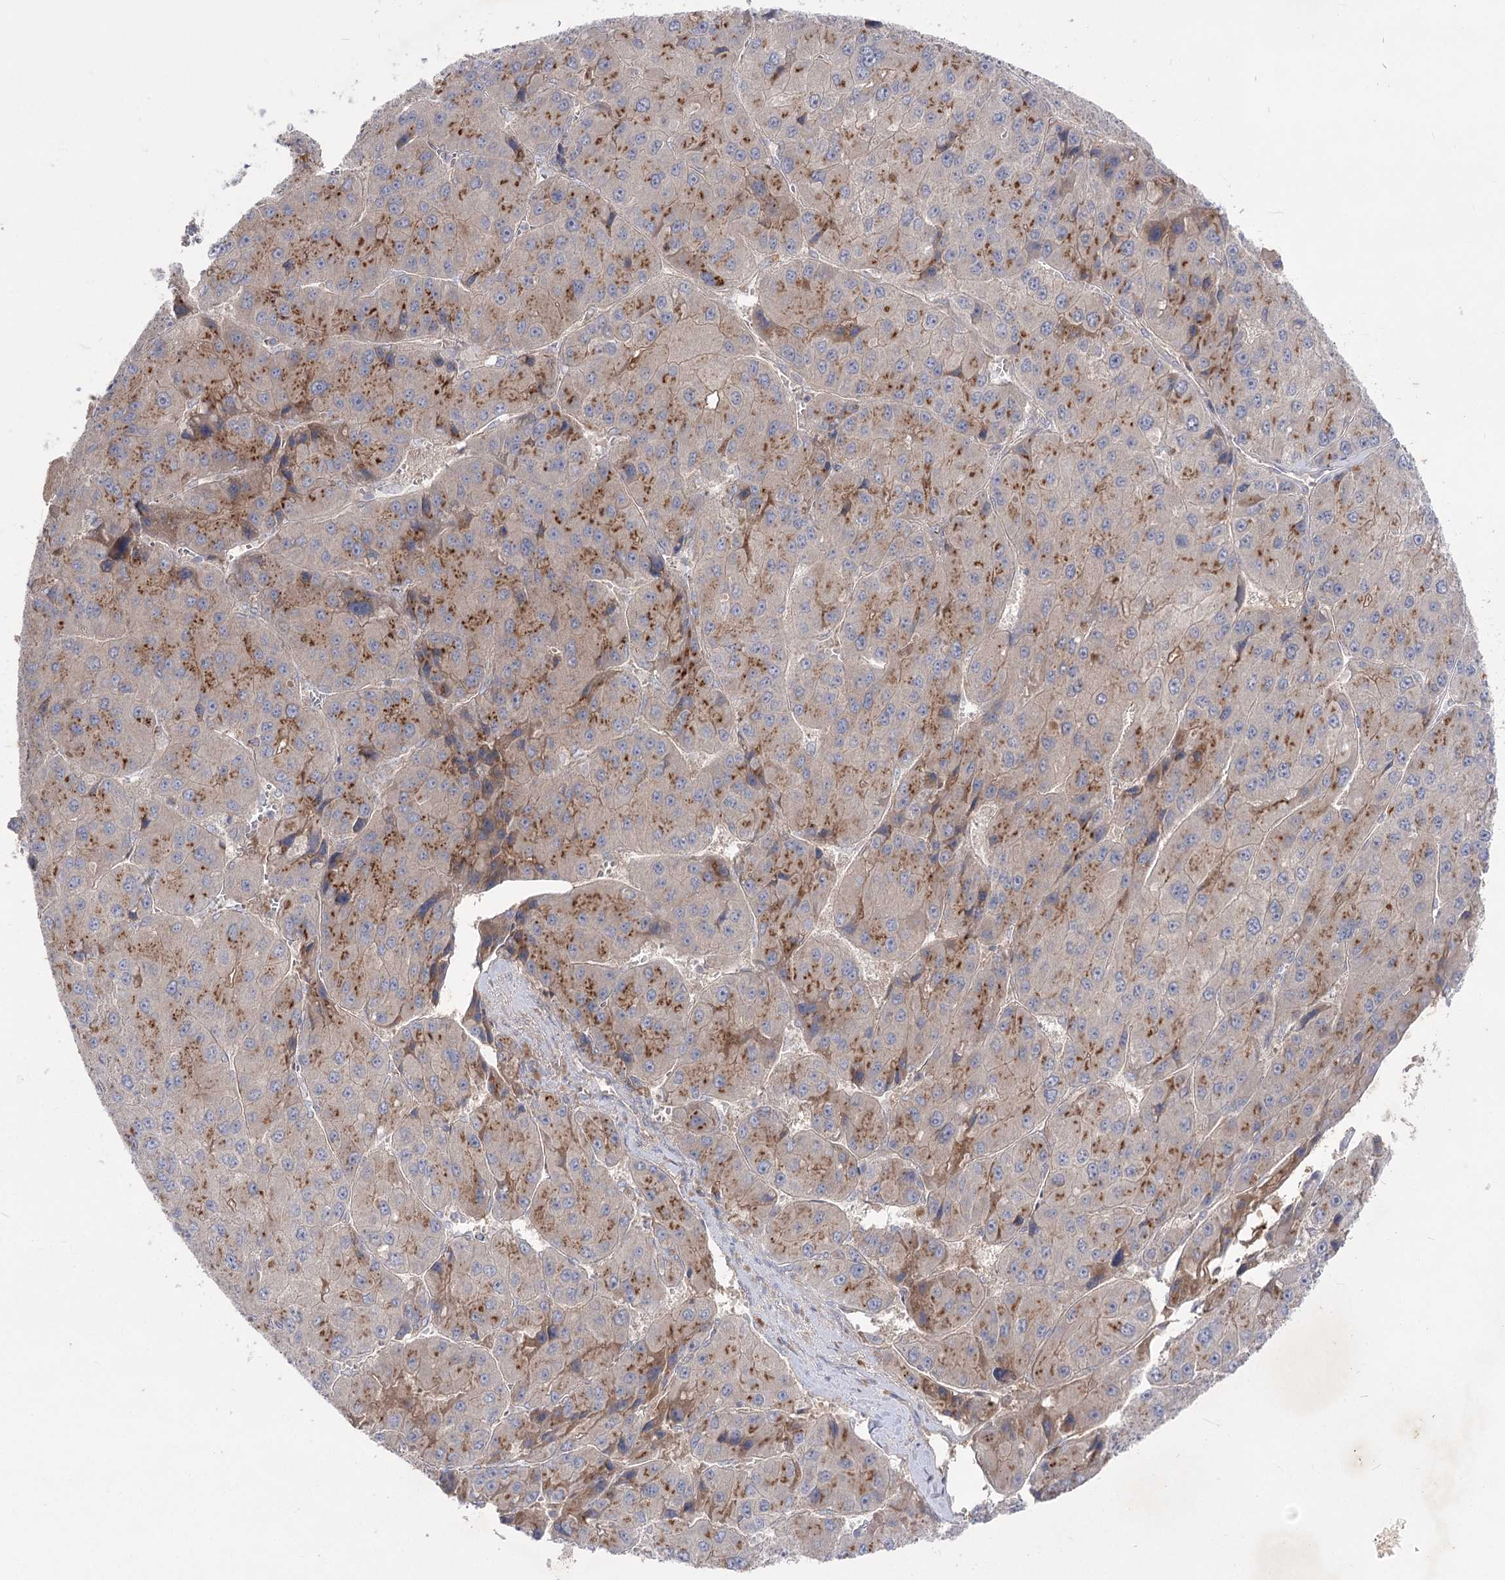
{"staining": {"intensity": "moderate", "quantity": "25%-75%", "location": "cytoplasmic/membranous"}, "tissue": "liver cancer", "cell_type": "Tumor cells", "image_type": "cancer", "snomed": [{"axis": "morphology", "description": "Carcinoma, Hepatocellular, NOS"}, {"axis": "topography", "description": "Liver"}], "caption": "Human hepatocellular carcinoma (liver) stained for a protein (brown) shows moderate cytoplasmic/membranous positive staining in approximately 25%-75% of tumor cells.", "gene": "GBF1", "patient": {"sex": "female", "age": 73}}